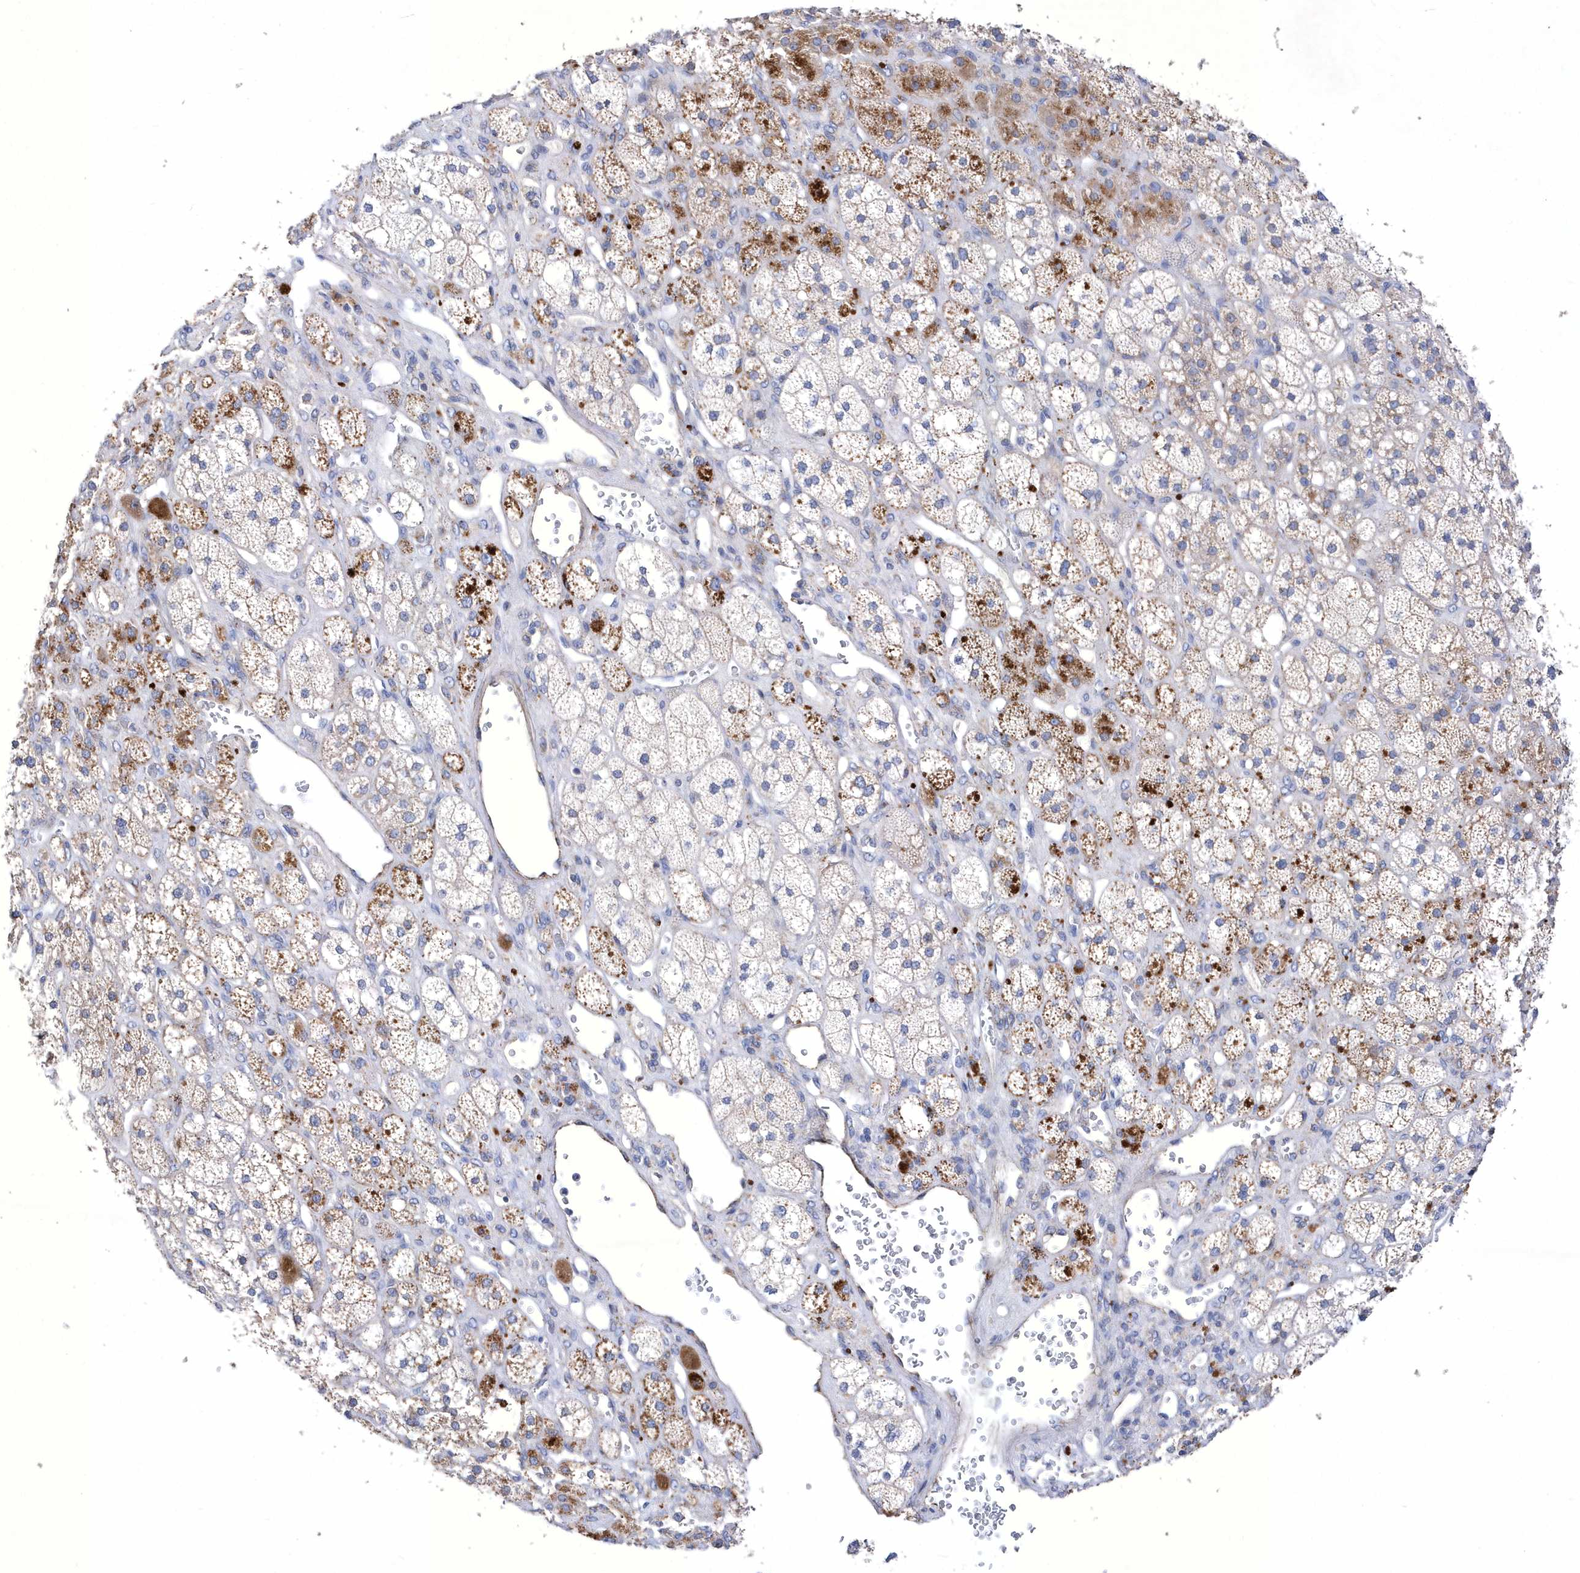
{"staining": {"intensity": "strong", "quantity": "<25%", "location": "cytoplasmic/membranous"}, "tissue": "adrenal gland", "cell_type": "Glandular cells", "image_type": "normal", "snomed": [{"axis": "morphology", "description": "Normal tissue, NOS"}, {"axis": "topography", "description": "Adrenal gland"}], "caption": "Immunohistochemistry (IHC) (DAB (3,3'-diaminobenzidine)) staining of normal human adrenal gland exhibits strong cytoplasmic/membranous protein staining in approximately <25% of glandular cells.", "gene": "METTL8", "patient": {"sex": "male", "age": 61}}